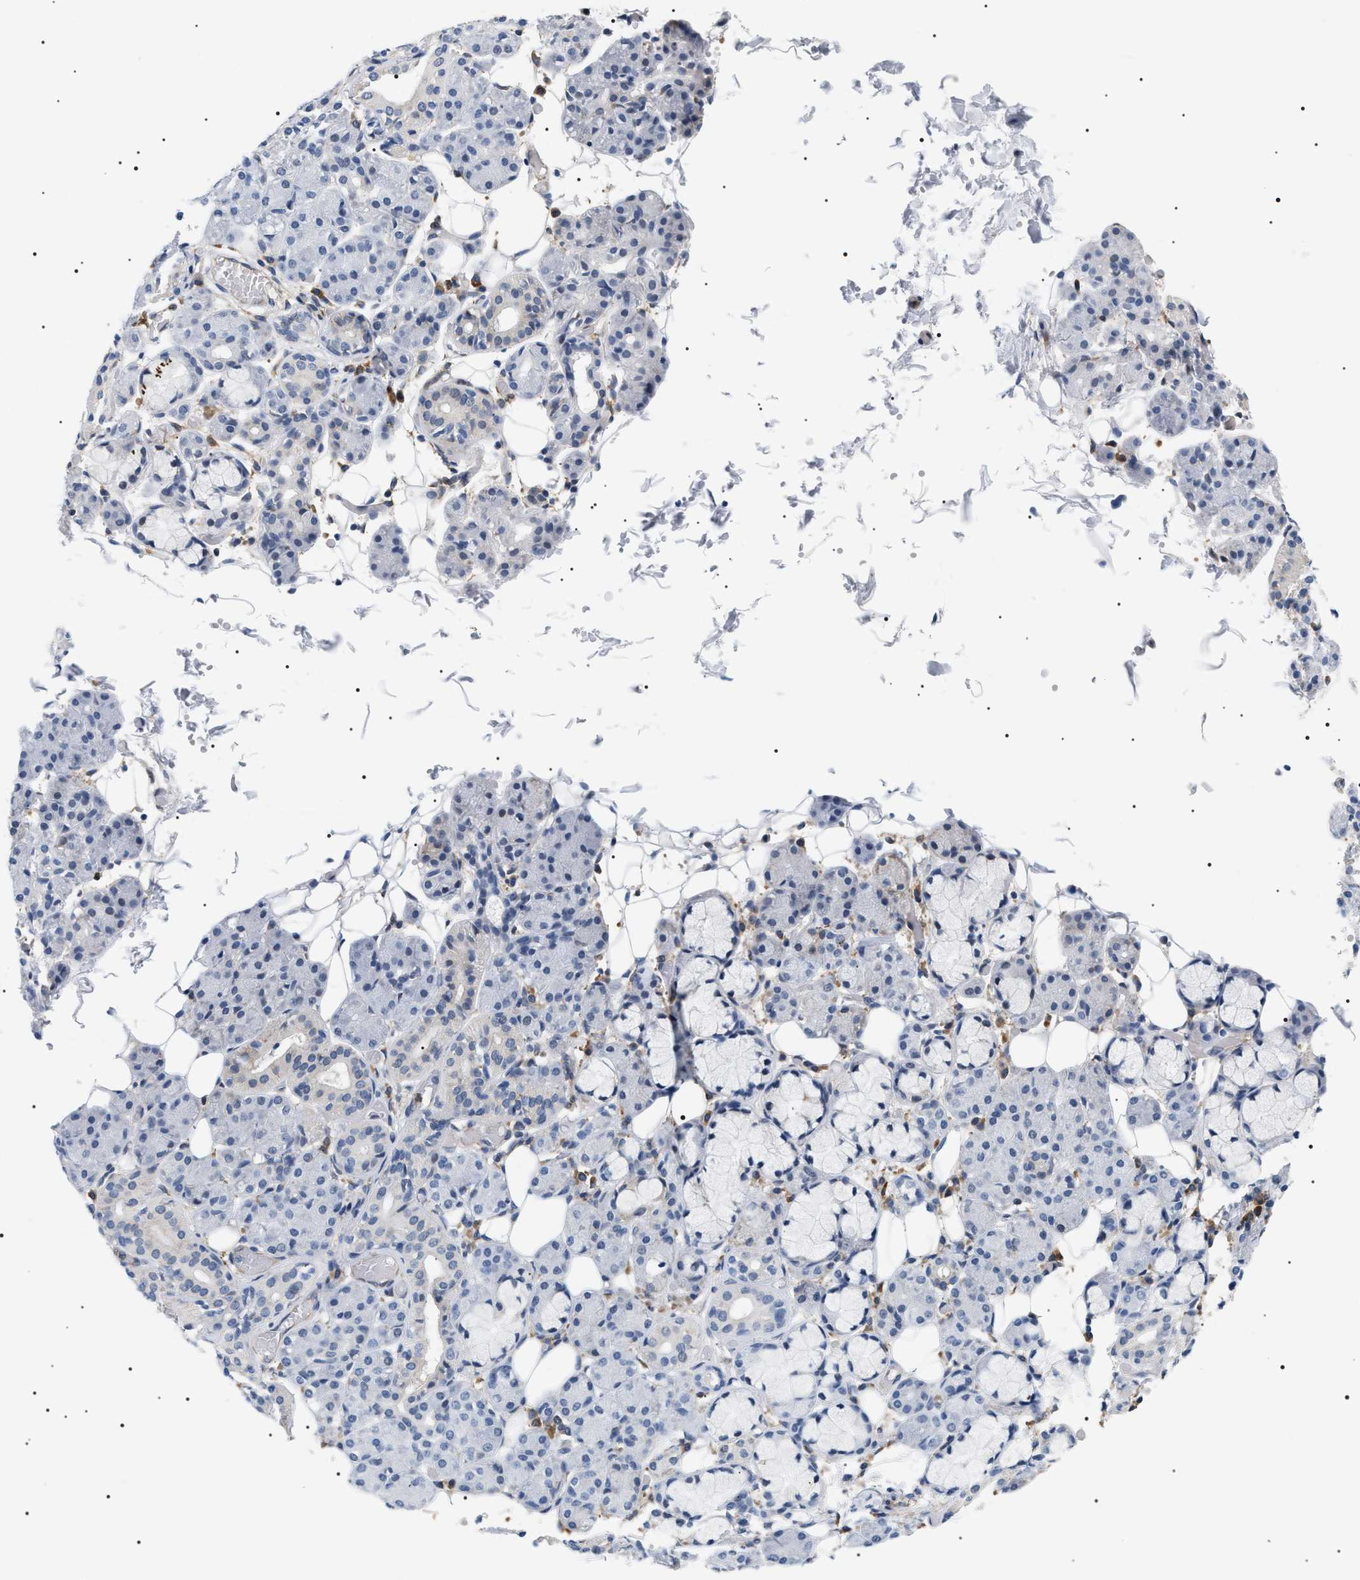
{"staining": {"intensity": "negative", "quantity": "none", "location": "none"}, "tissue": "salivary gland", "cell_type": "Glandular cells", "image_type": "normal", "snomed": [{"axis": "morphology", "description": "Normal tissue, NOS"}, {"axis": "topography", "description": "Salivary gland"}], "caption": "Immunohistochemical staining of unremarkable human salivary gland reveals no significant positivity in glandular cells. (IHC, brightfield microscopy, high magnification).", "gene": "HSD17B11", "patient": {"sex": "male", "age": 63}}